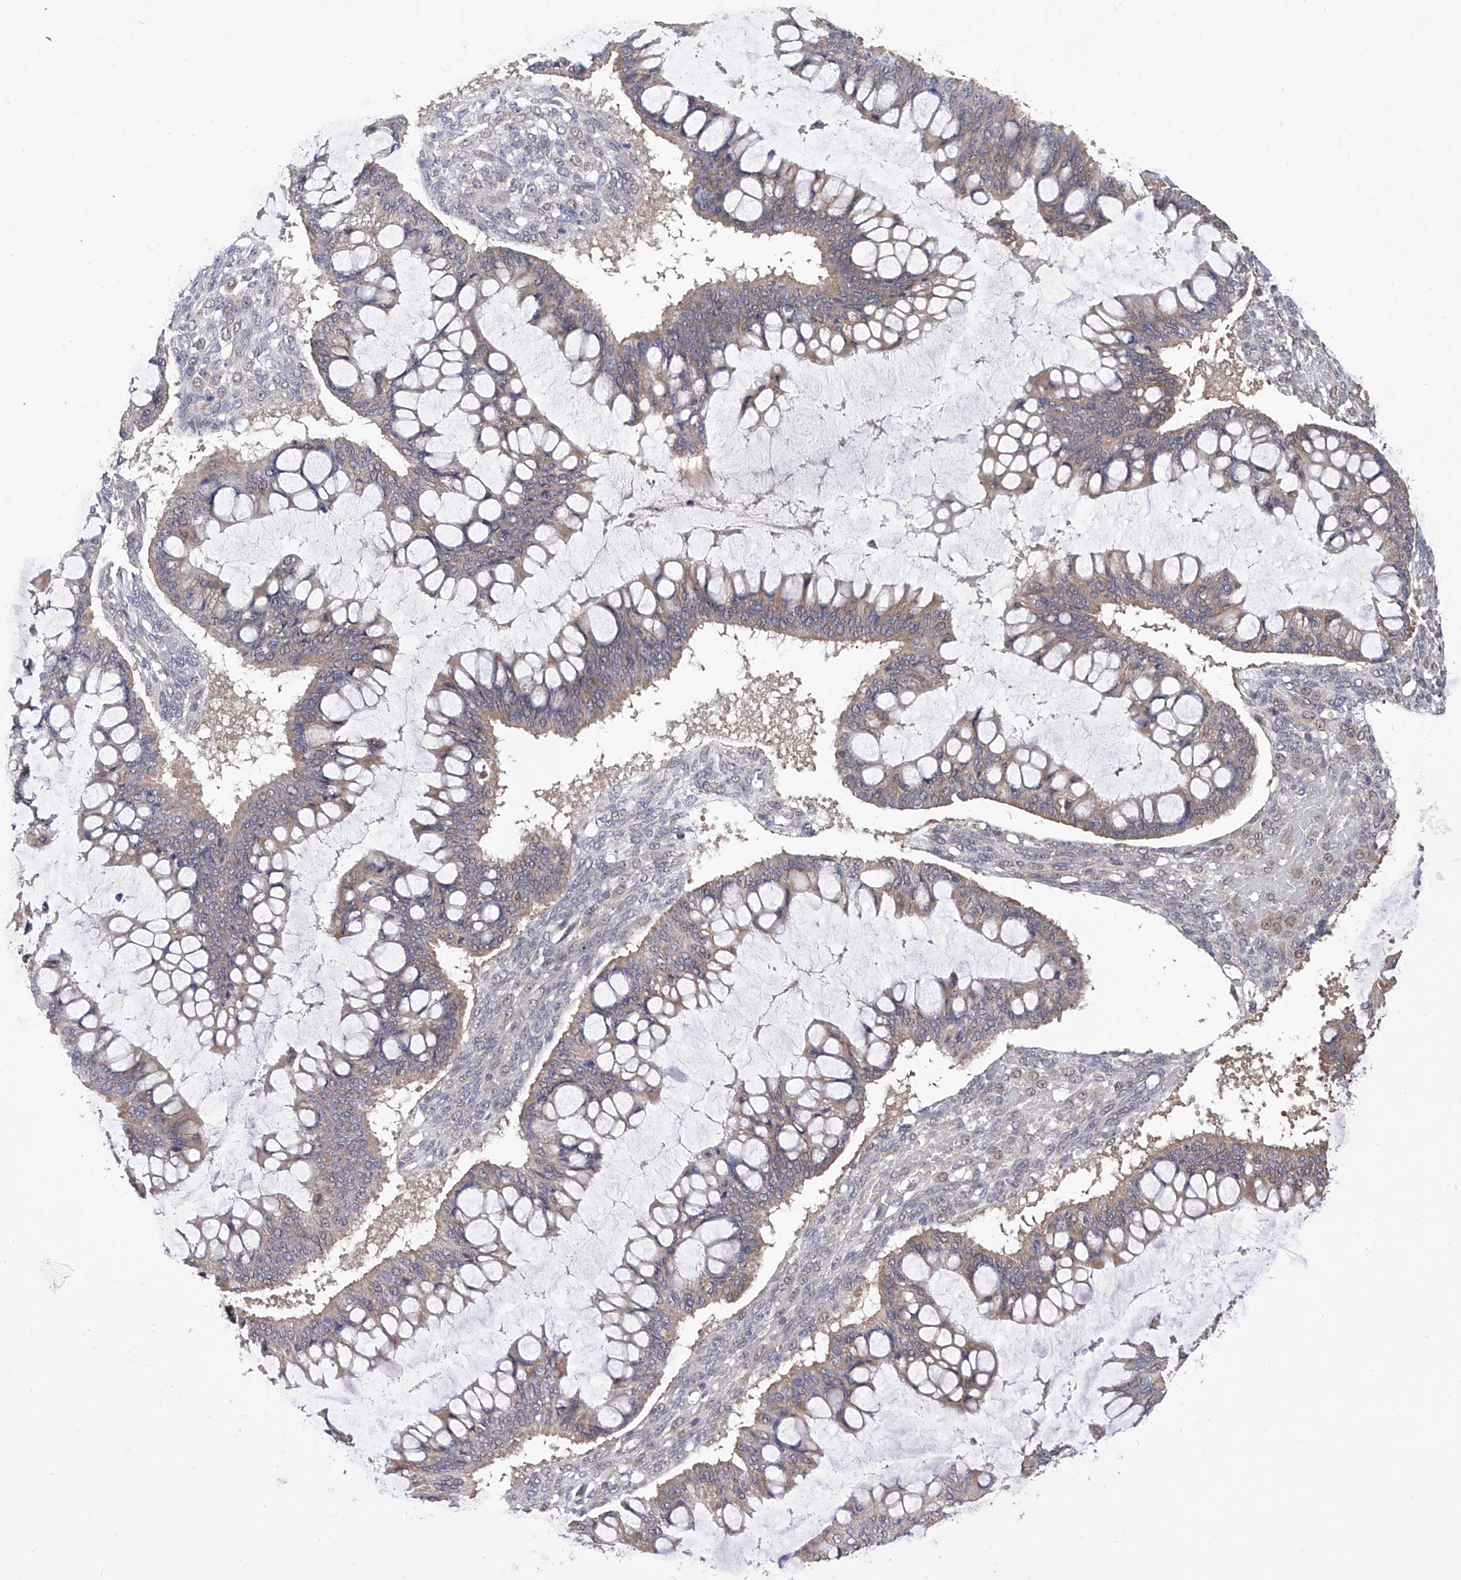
{"staining": {"intensity": "weak", "quantity": "<25%", "location": "cytoplasmic/membranous"}, "tissue": "ovarian cancer", "cell_type": "Tumor cells", "image_type": "cancer", "snomed": [{"axis": "morphology", "description": "Cystadenocarcinoma, mucinous, NOS"}, {"axis": "topography", "description": "Ovary"}], "caption": "Immunohistochemistry photomicrograph of human ovarian cancer (mucinous cystadenocarcinoma) stained for a protein (brown), which demonstrates no staining in tumor cells. (DAB immunohistochemistry (IHC) with hematoxylin counter stain).", "gene": "USP45", "patient": {"sex": "female", "age": 73}}